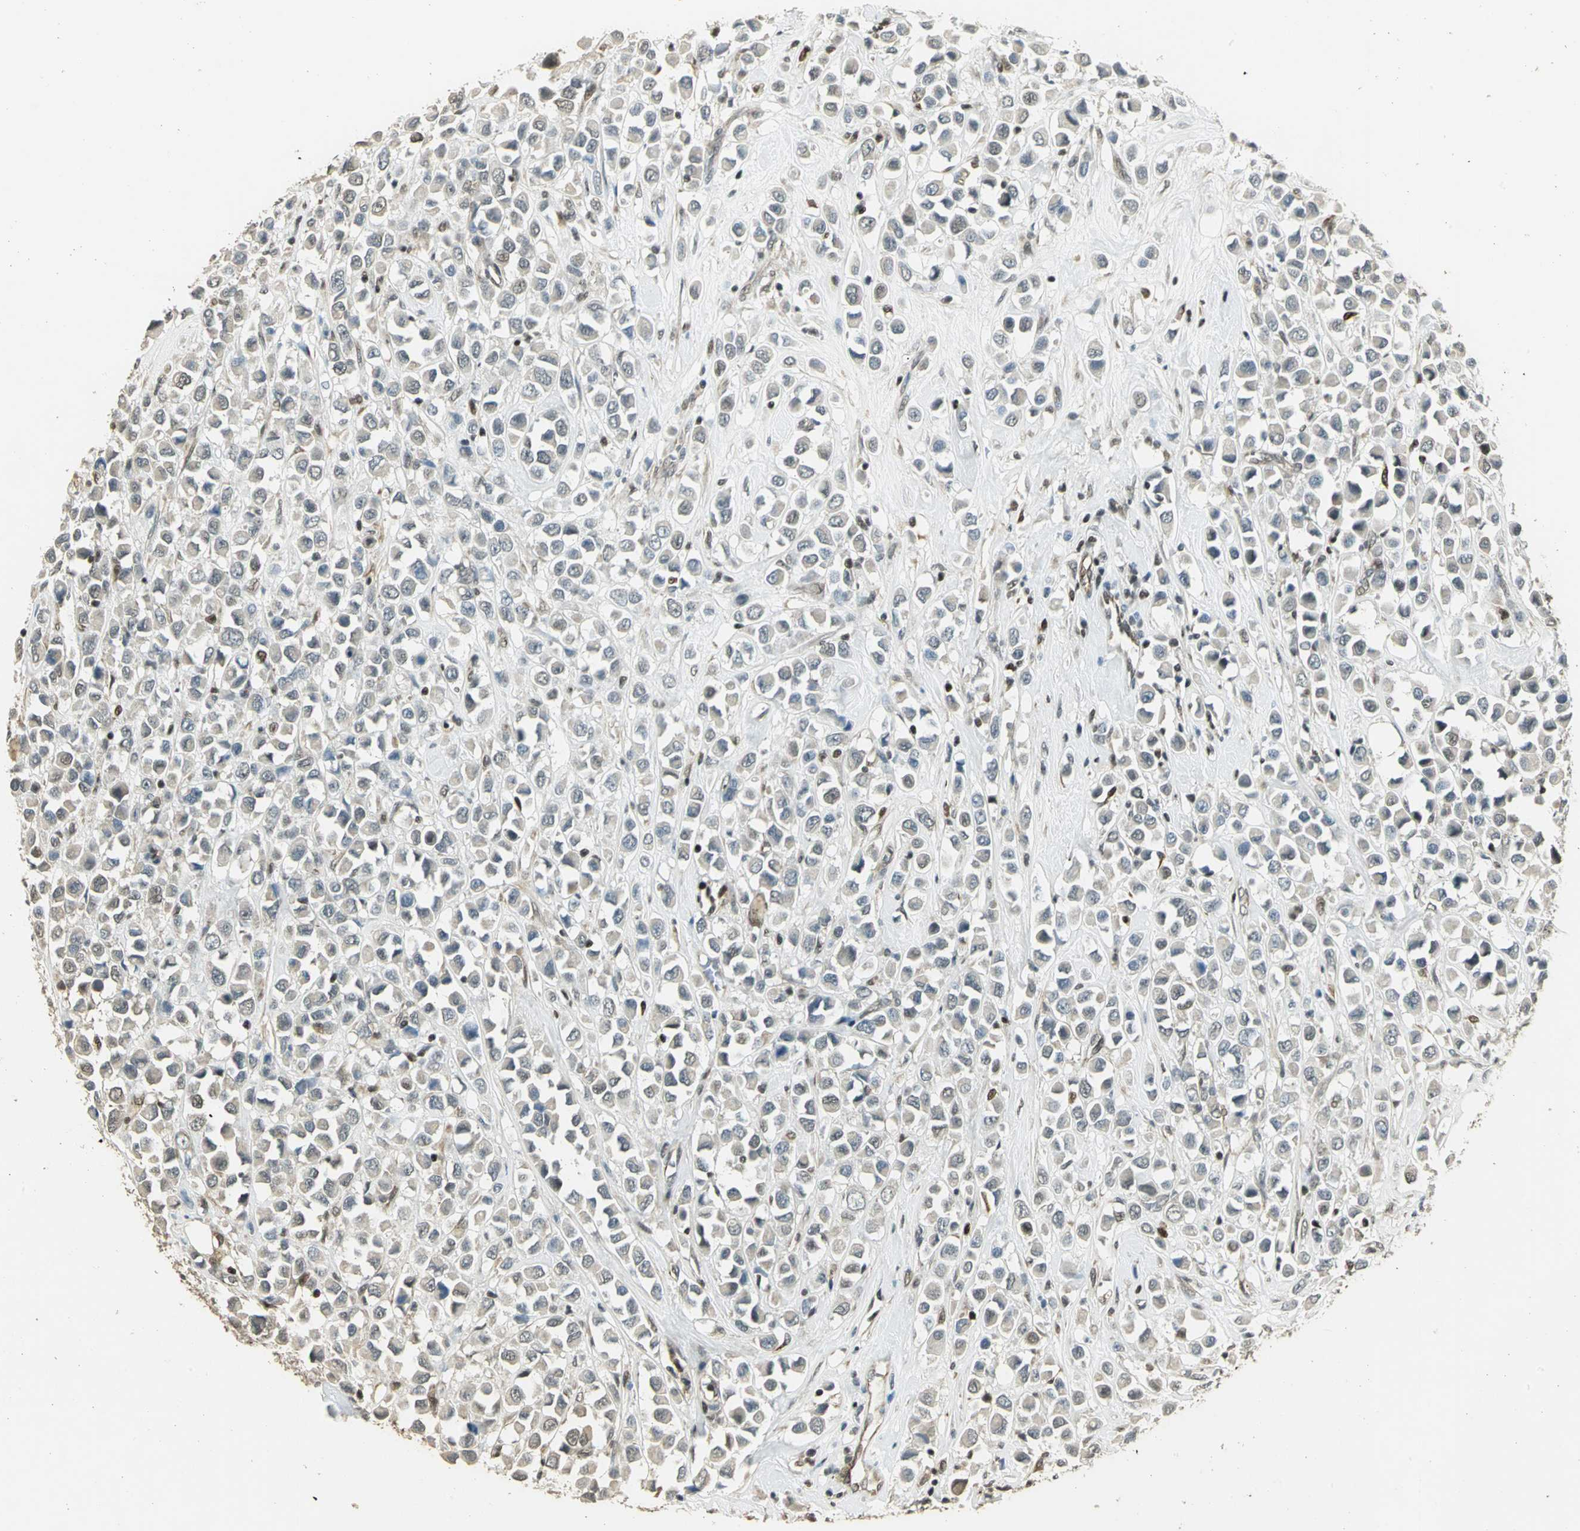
{"staining": {"intensity": "weak", "quantity": "<25%", "location": "nuclear"}, "tissue": "breast cancer", "cell_type": "Tumor cells", "image_type": "cancer", "snomed": [{"axis": "morphology", "description": "Duct carcinoma"}, {"axis": "topography", "description": "Breast"}], "caption": "IHC photomicrograph of neoplastic tissue: intraductal carcinoma (breast) stained with DAB reveals no significant protein staining in tumor cells.", "gene": "ELF1", "patient": {"sex": "female", "age": 61}}